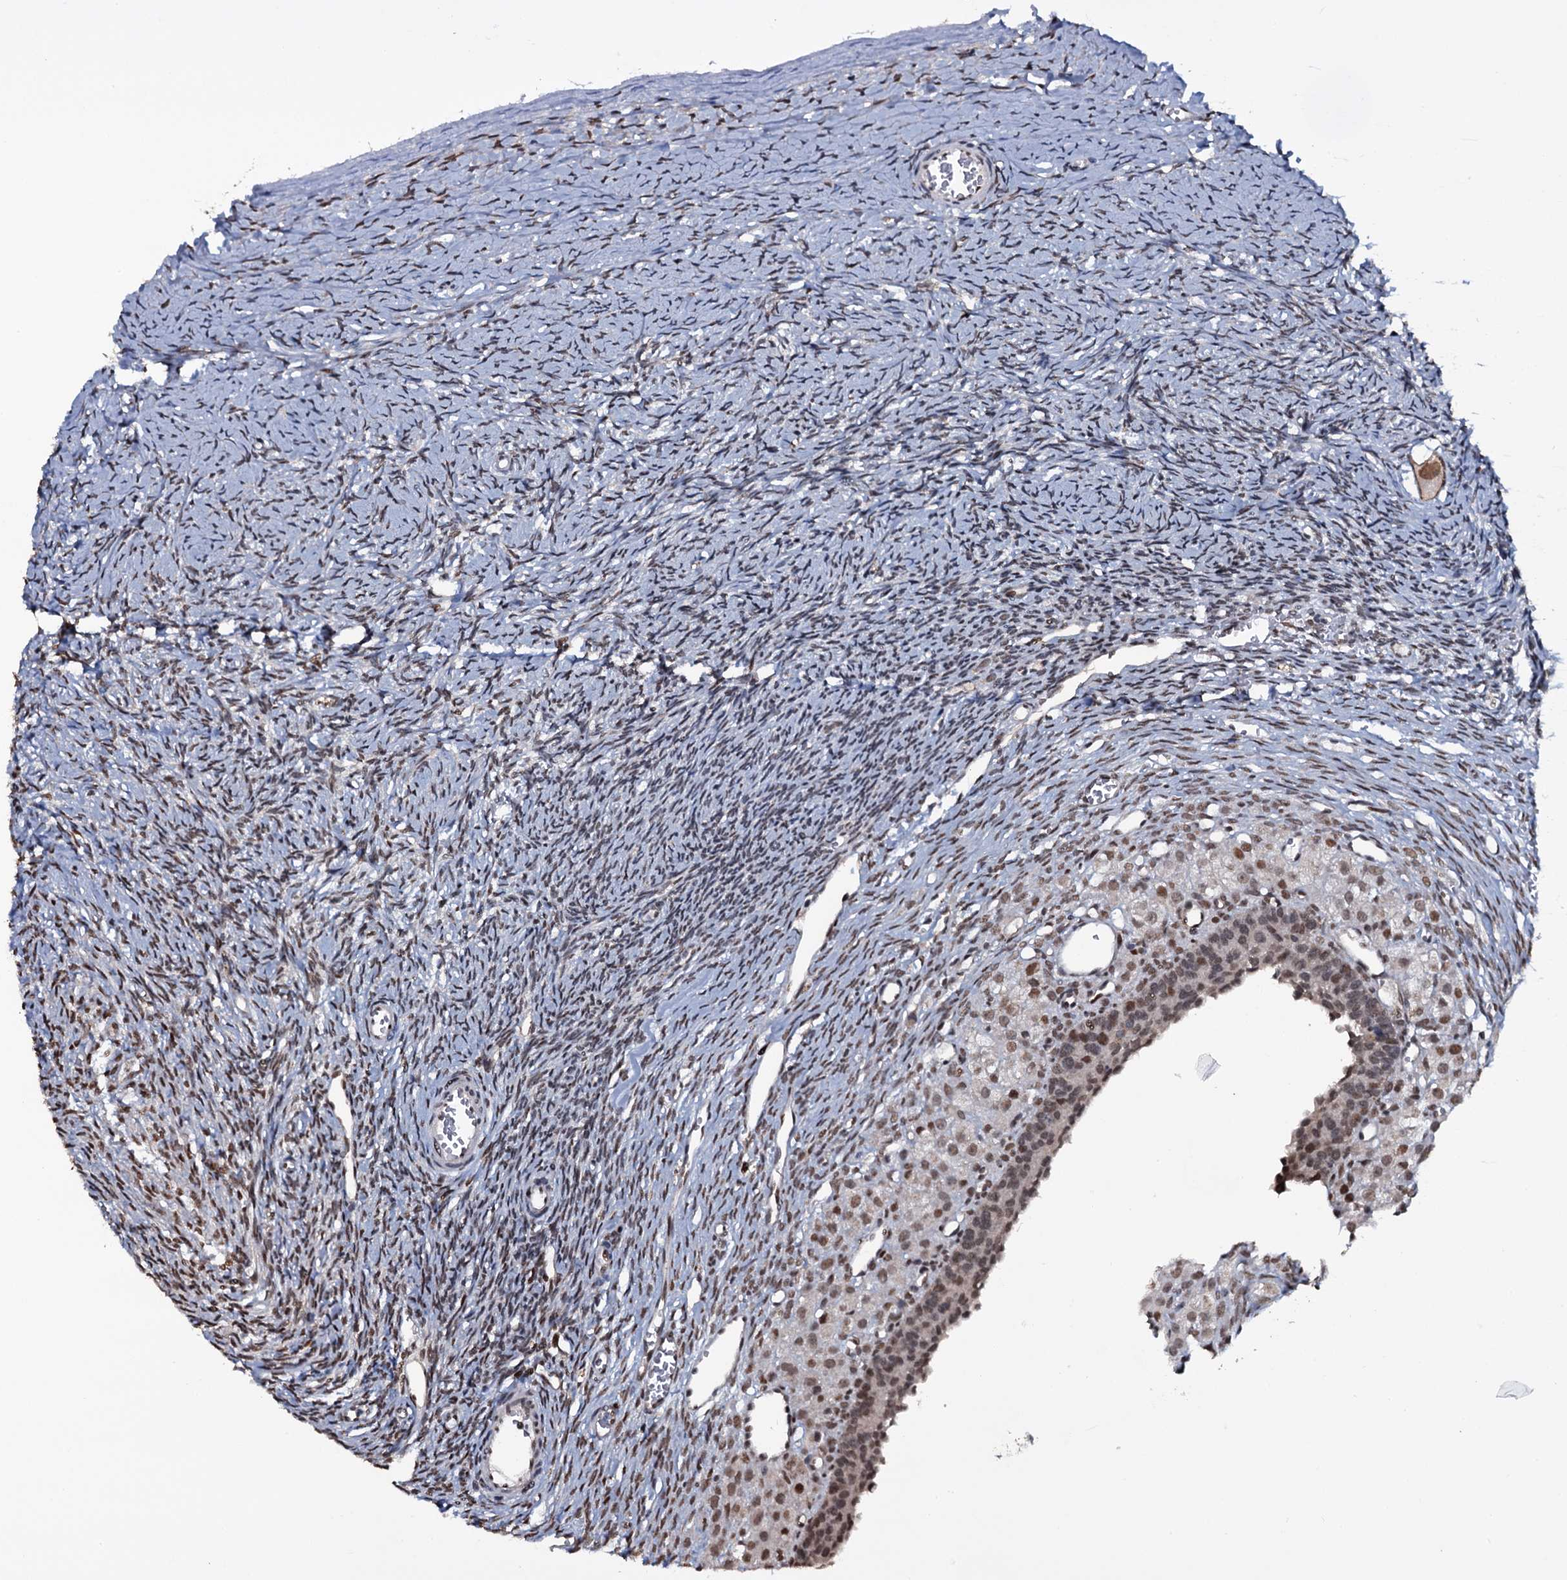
{"staining": {"intensity": "moderate", "quantity": ">75%", "location": "nuclear"}, "tissue": "ovary", "cell_type": "Follicle cells", "image_type": "normal", "snomed": [{"axis": "morphology", "description": "Normal tissue, NOS"}, {"axis": "topography", "description": "Ovary"}], "caption": "The immunohistochemical stain shows moderate nuclear positivity in follicle cells of benign ovary. (IHC, brightfield microscopy, high magnification).", "gene": "SH2D4B", "patient": {"sex": "female", "age": 39}}